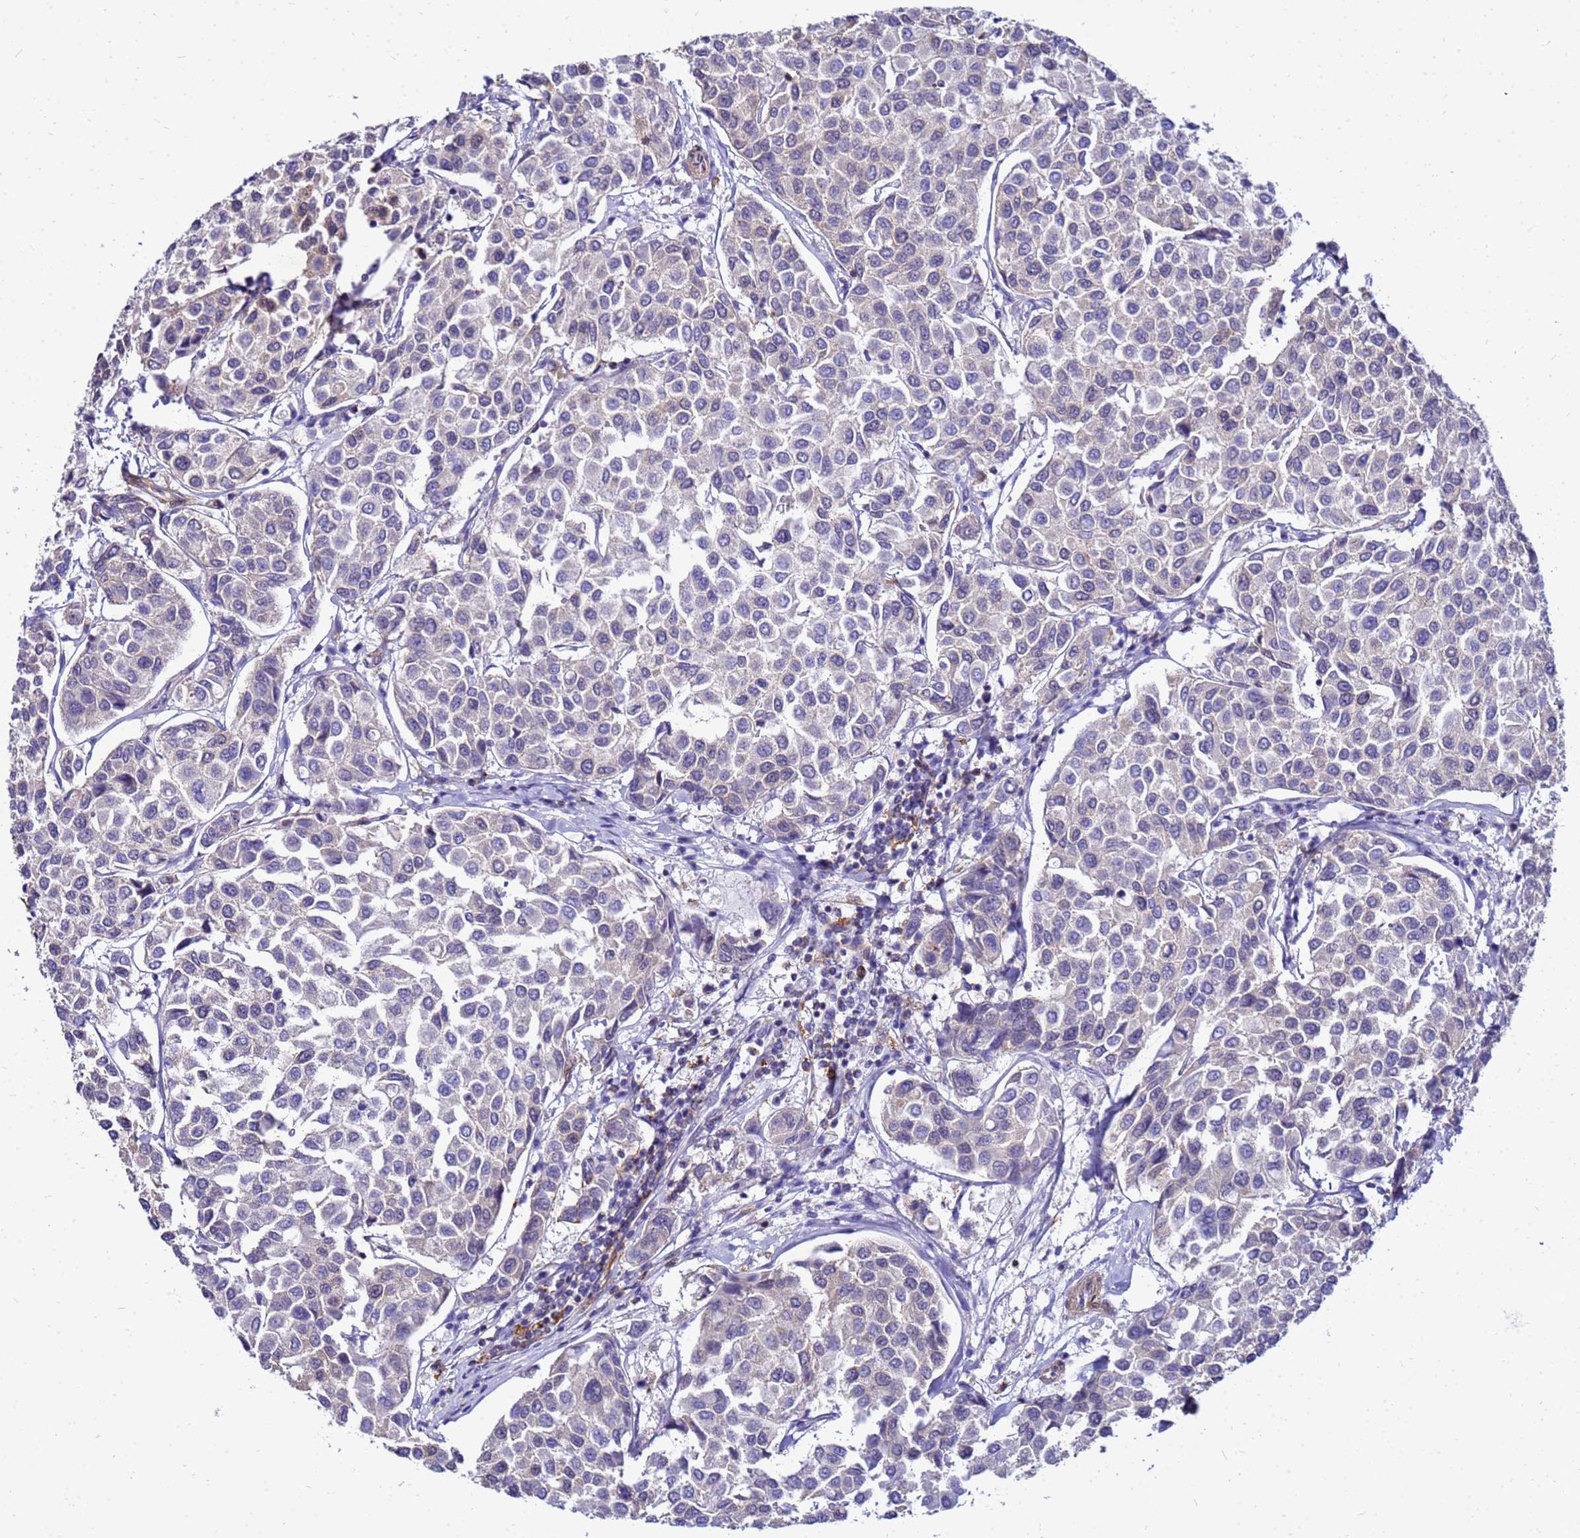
{"staining": {"intensity": "negative", "quantity": "none", "location": "none"}, "tissue": "breast cancer", "cell_type": "Tumor cells", "image_type": "cancer", "snomed": [{"axis": "morphology", "description": "Duct carcinoma"}, {"axis": "topography", "description": "Breast"}], "caption": "Tumor cells show no significant staining in breast cancer (invasive ductal carcinoma).", "gene": "DBNDD2", "patient": {"sex": "female", "age": 55}}